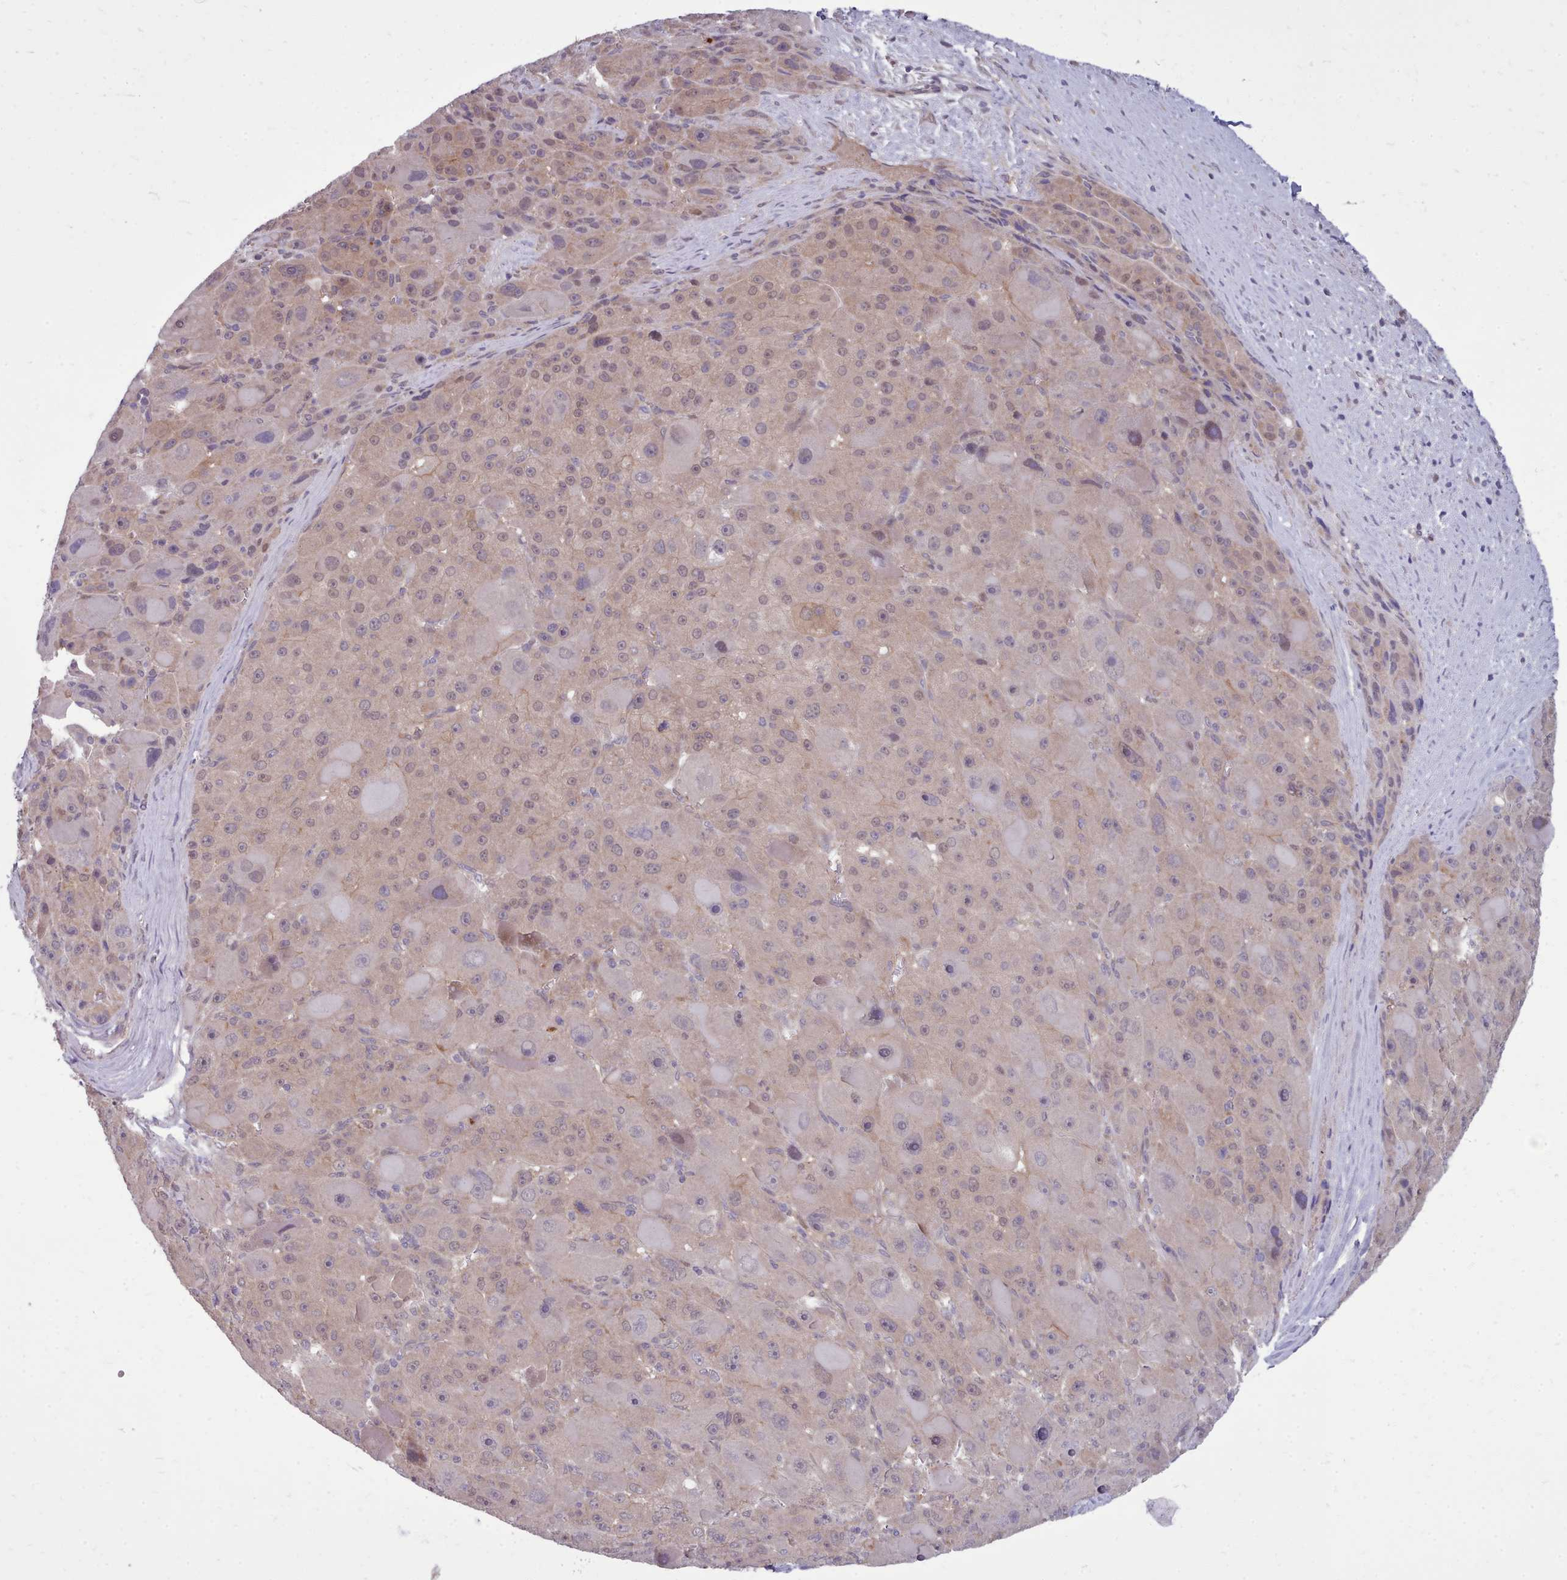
{"staining": {"intensity": "negative", "quantity": "none", "location": "none"}, "tissue": "liver cancer", "cell_type": "Tumor cells", "image_type": "cancer", "snomed": [{"axis": "morphology", "description": "Carcinoma, Hepatocellular, NOS"}, {"axis": "topography", "description": "Liver"}], "caption": "Tumor cells are negative for protein expression in human hepatocellular carcinoma (liver). (IHC, brightfield microscopy, high magnification).", "gene": "AHCY", "patient": {"sex": "male", "age": 76}}